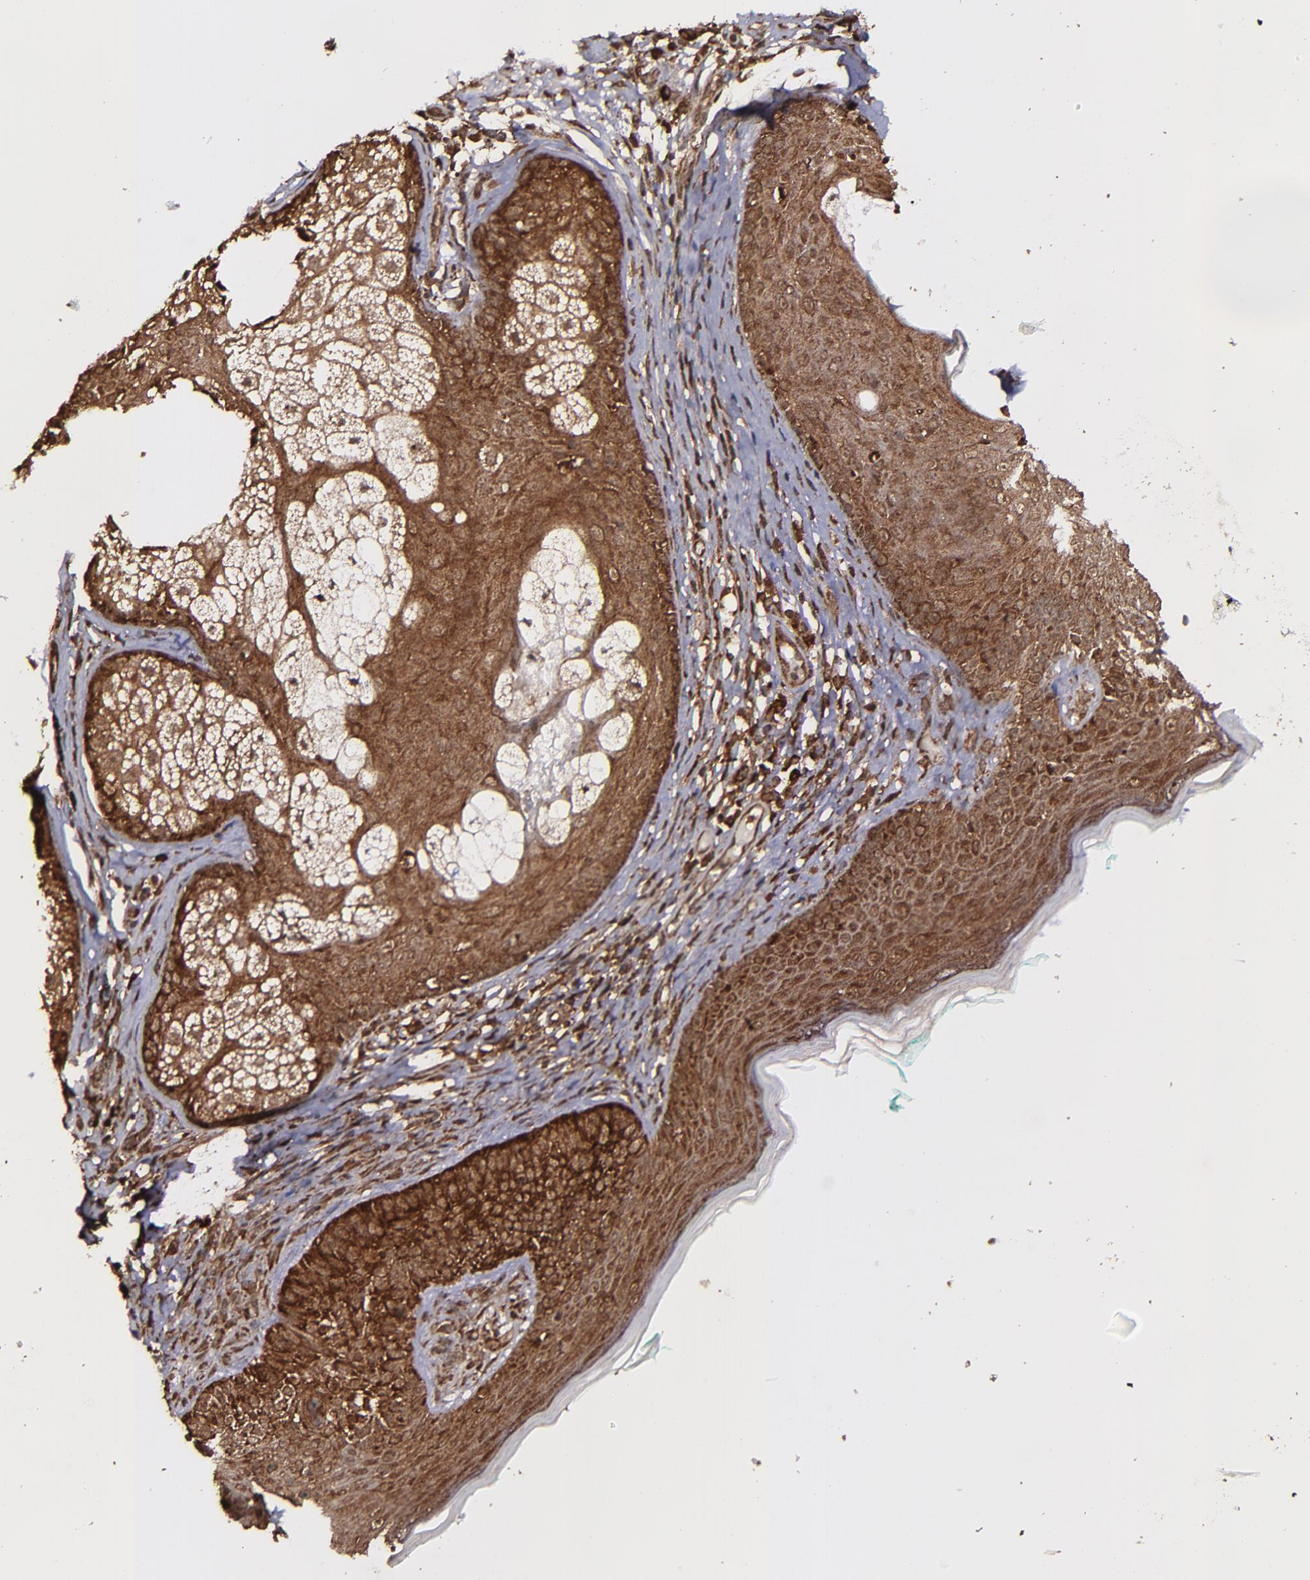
{"staining": {"intensity": "strong", "quantity": ">75%", "location": "cytoplasmic/membranous,nuclear"}, "tissue": "skin cancer", "cell_type": "Tumor cells", "image_type": "cancer", "snomed": [{"axis": "morphology", "description": "Normal tissue, NOS"}, {"axis": "morphology", "description": "Basal cell carcinoma"}, {"axis": "topography", "description": "Skin"}], "caption": "Brown immunohistochemical staining in human skin cancer shows strong cytoplasmic/membranous and nuclear expression in about >75% of tumor cells.", "gene": "EIF4ENIF1", "patient": {"sex": "male", "age": 76}}